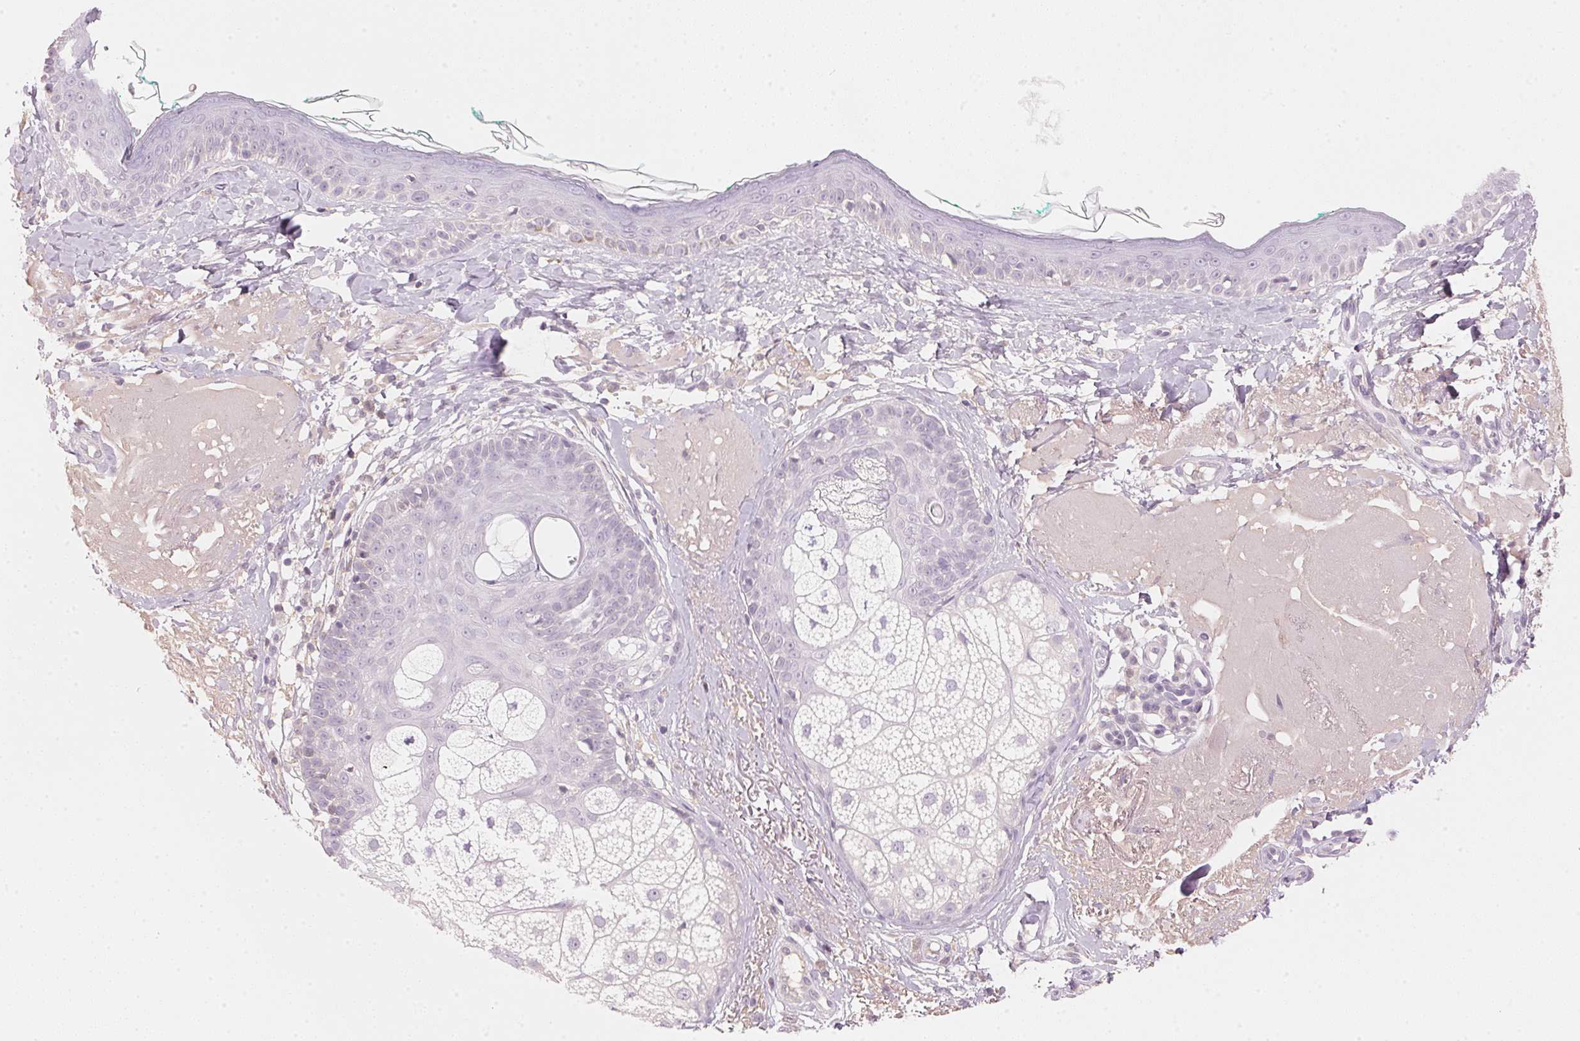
{"staining": {"intensity": "negative", "quantity": "none", "location": "none"}, "tissue": "skin", "cell_type": "Fibroblasts", "image_type": "normal", "snomed": [{"axis": "morphology", "description": "Normal tissue, NOS"}, {"axis": "topography", "description": "Skin"}], "caption": "Immunohistochemistry (IHC) histopathology image of normal skin: skin stained with DAB shows no significant protein expression in fibroblasts.", "gene": "HOXB13", "patient": {"sex": "male", "age": 73}}